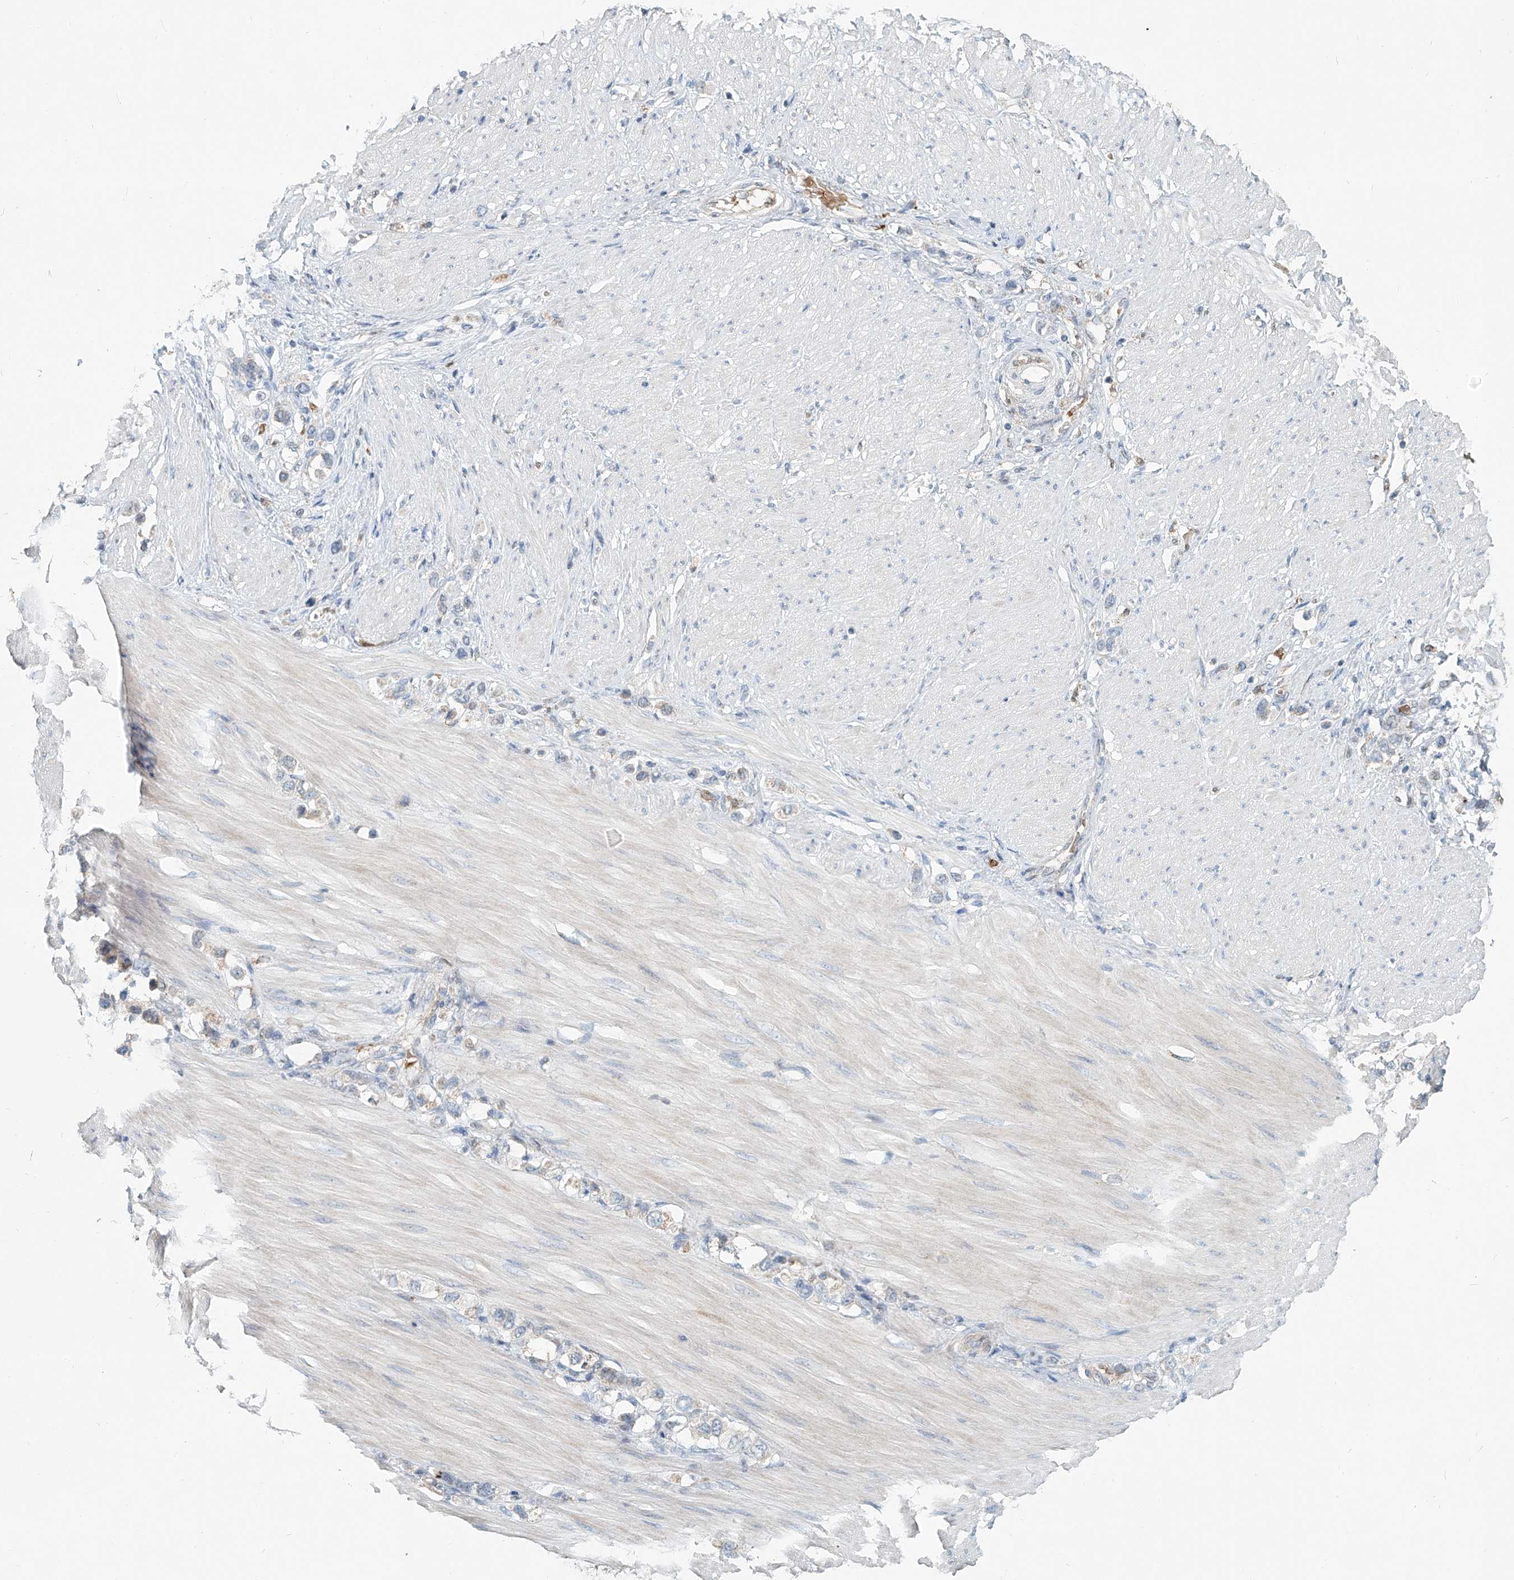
{"staining": {"intensity": "negative", "quantity": "none", "location": "none"}, "tissue": "stomach cancer", "cell_type": "Tumor cells", "image_type": "cancer", "snomed": [{"axis": "morphology", "description": "Adenocarcinoma, NOS"}, {"axis": "topography", "description": "Stomach"}], "caption": "Immunohistochemical staining of human stomach cancer demonstrates no significant expression in tumor cells.", "gene": "PTPRA", "patient": {"sex": "female", "age": 65}}